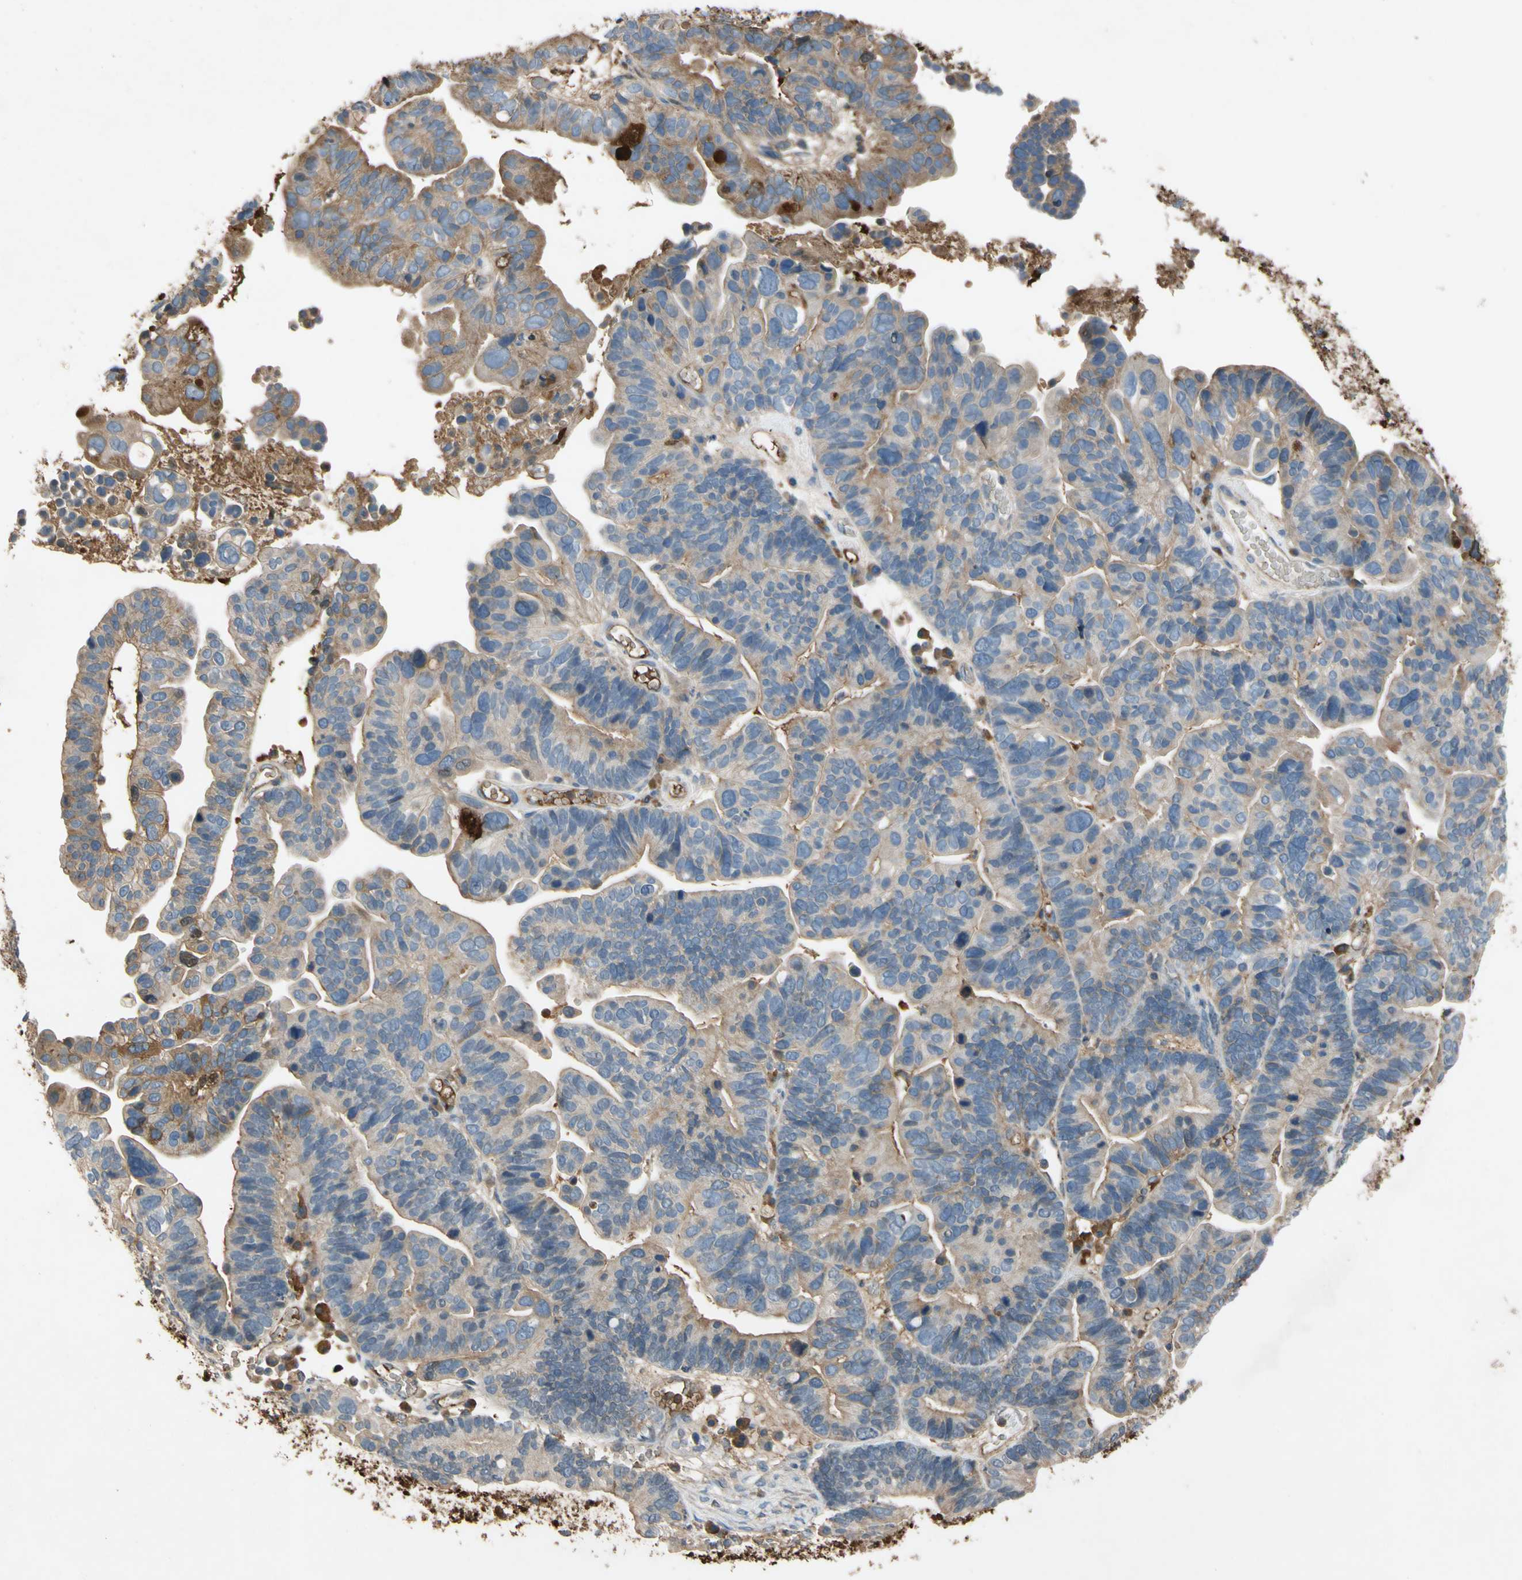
{"staining": {"intensity": "weak", "quantity": ">75%", "location": "cytoplasmic/membranous"}, "tissue": "ovarian cancer", "cell_type": "Tumor cells", "image_type": "cancer", "snomed": [{"axis": "morphology", "description": "Cystadenocarcinoma, serous, NOS"}, {"axis": "topography", "description": "Ovary"}], "caption": "Immunohistochemical staining of human serous cystadenocarcinoma (ovarian) shows low levels of weak cytoplasmic/membranous positivity in about >75% of tumor cells. (DAB (3,3'-diaminobenzidine) IHC, brown staining for protein, blue staining for nuclei).", "gene": "TIMP2", "patient": {"sex": "female", "age": 56}}